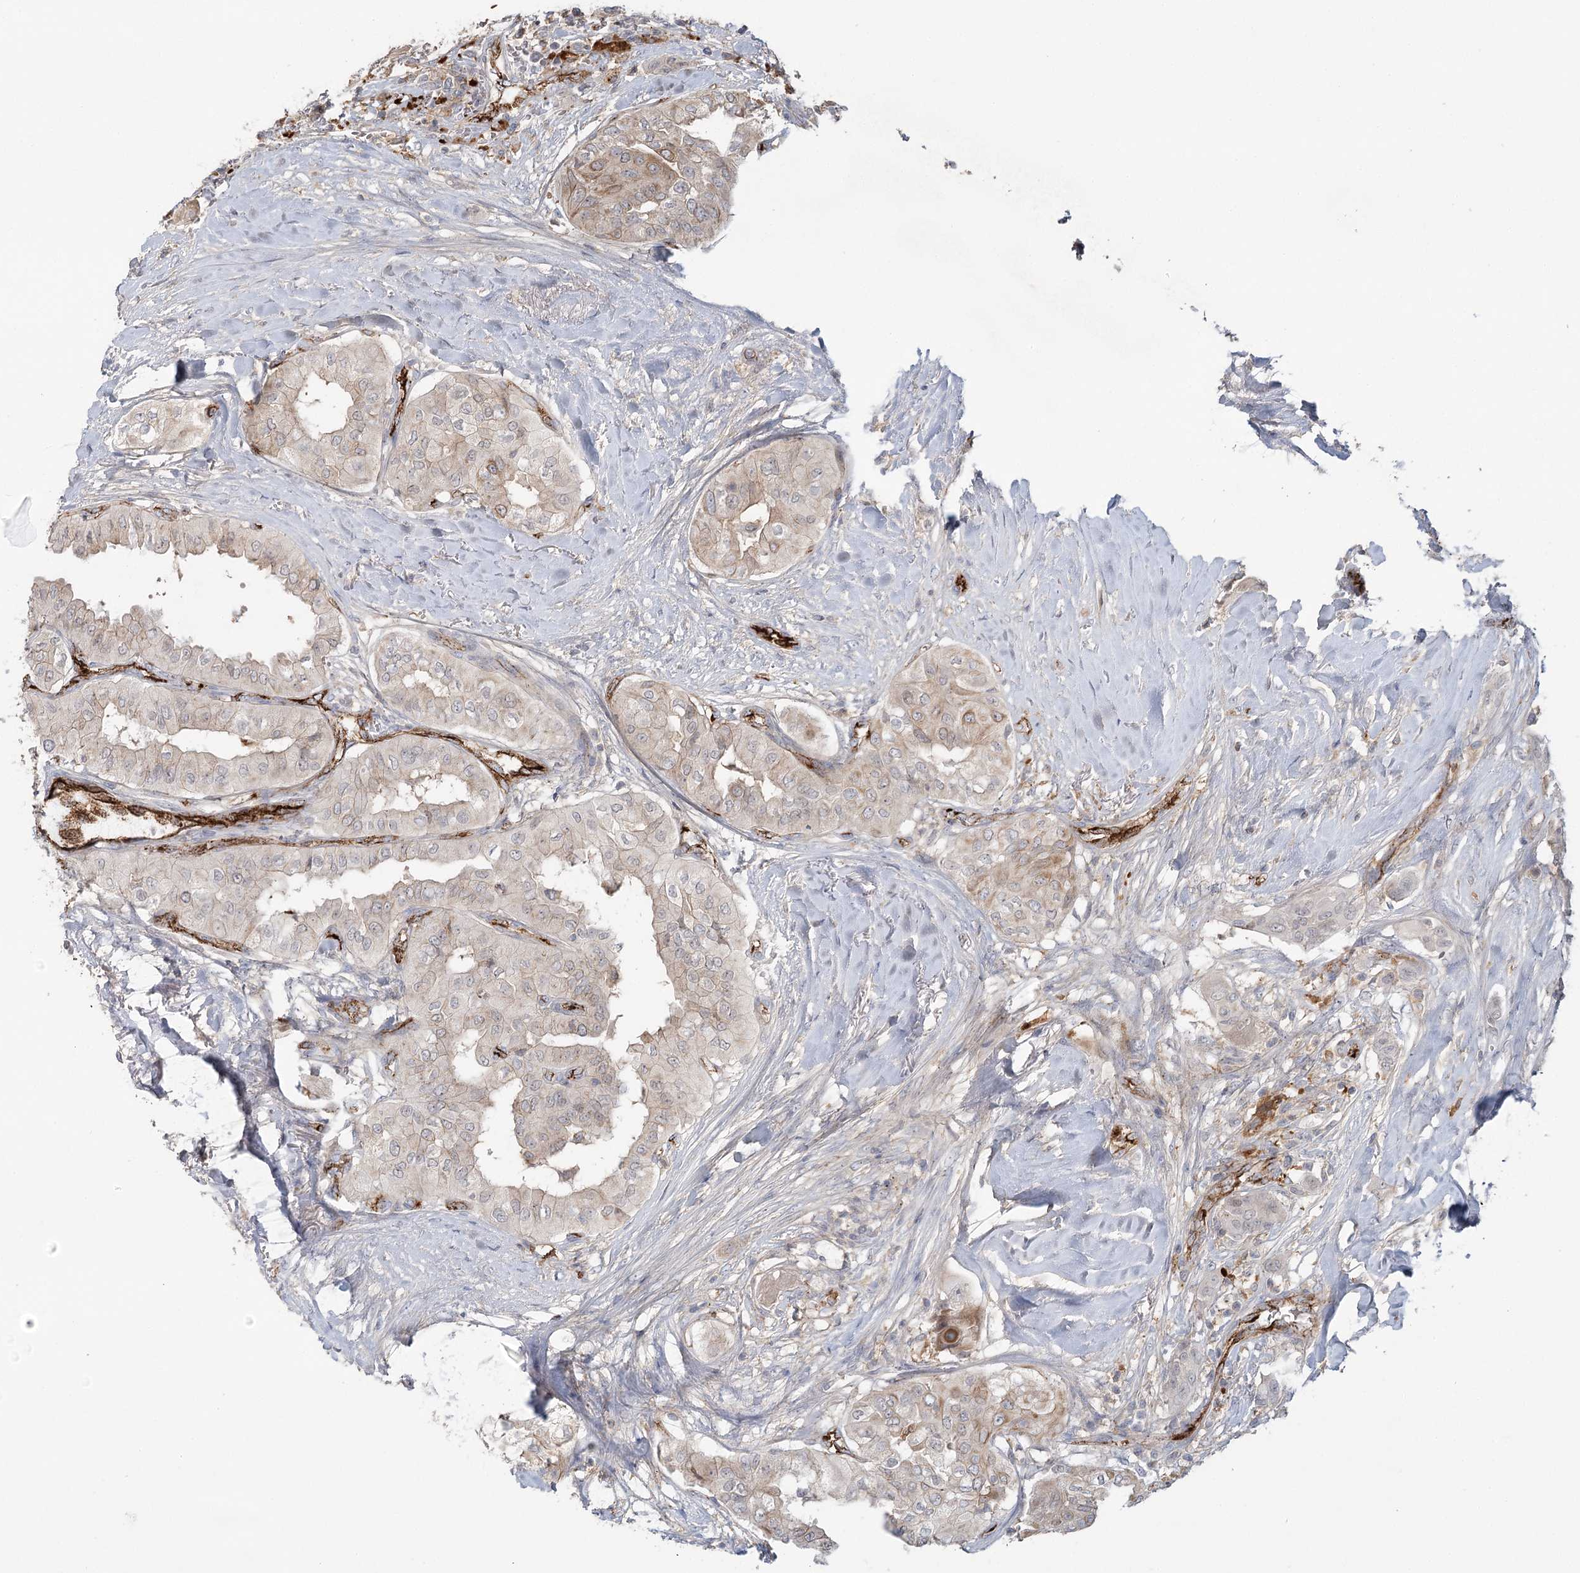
{"staining": {"intensity": "weak", "quantity": "<25%", "location": "cytoplasmic/membranous"}, "tissue": "thyroid cancer", "cell_type": "Tumor cells", "image_type": "cancer", "snomed": [{"axis": "morphology", "description": "Papillary adenocarcinoma, NOS"}, {"axis": "topography", "description": "Thyroid gland"}], "caption": "An image of papillary adenocarcinoma (thyroid) stained for a protein demonstrates no brown staining in tumor cells. (DAB (3,3'-diaminobenzidine) IHC visualized using brightfield microscopy, high magnification).", "gene": "KBTBD4", "patient": {"sex": "female", "age": 59}}